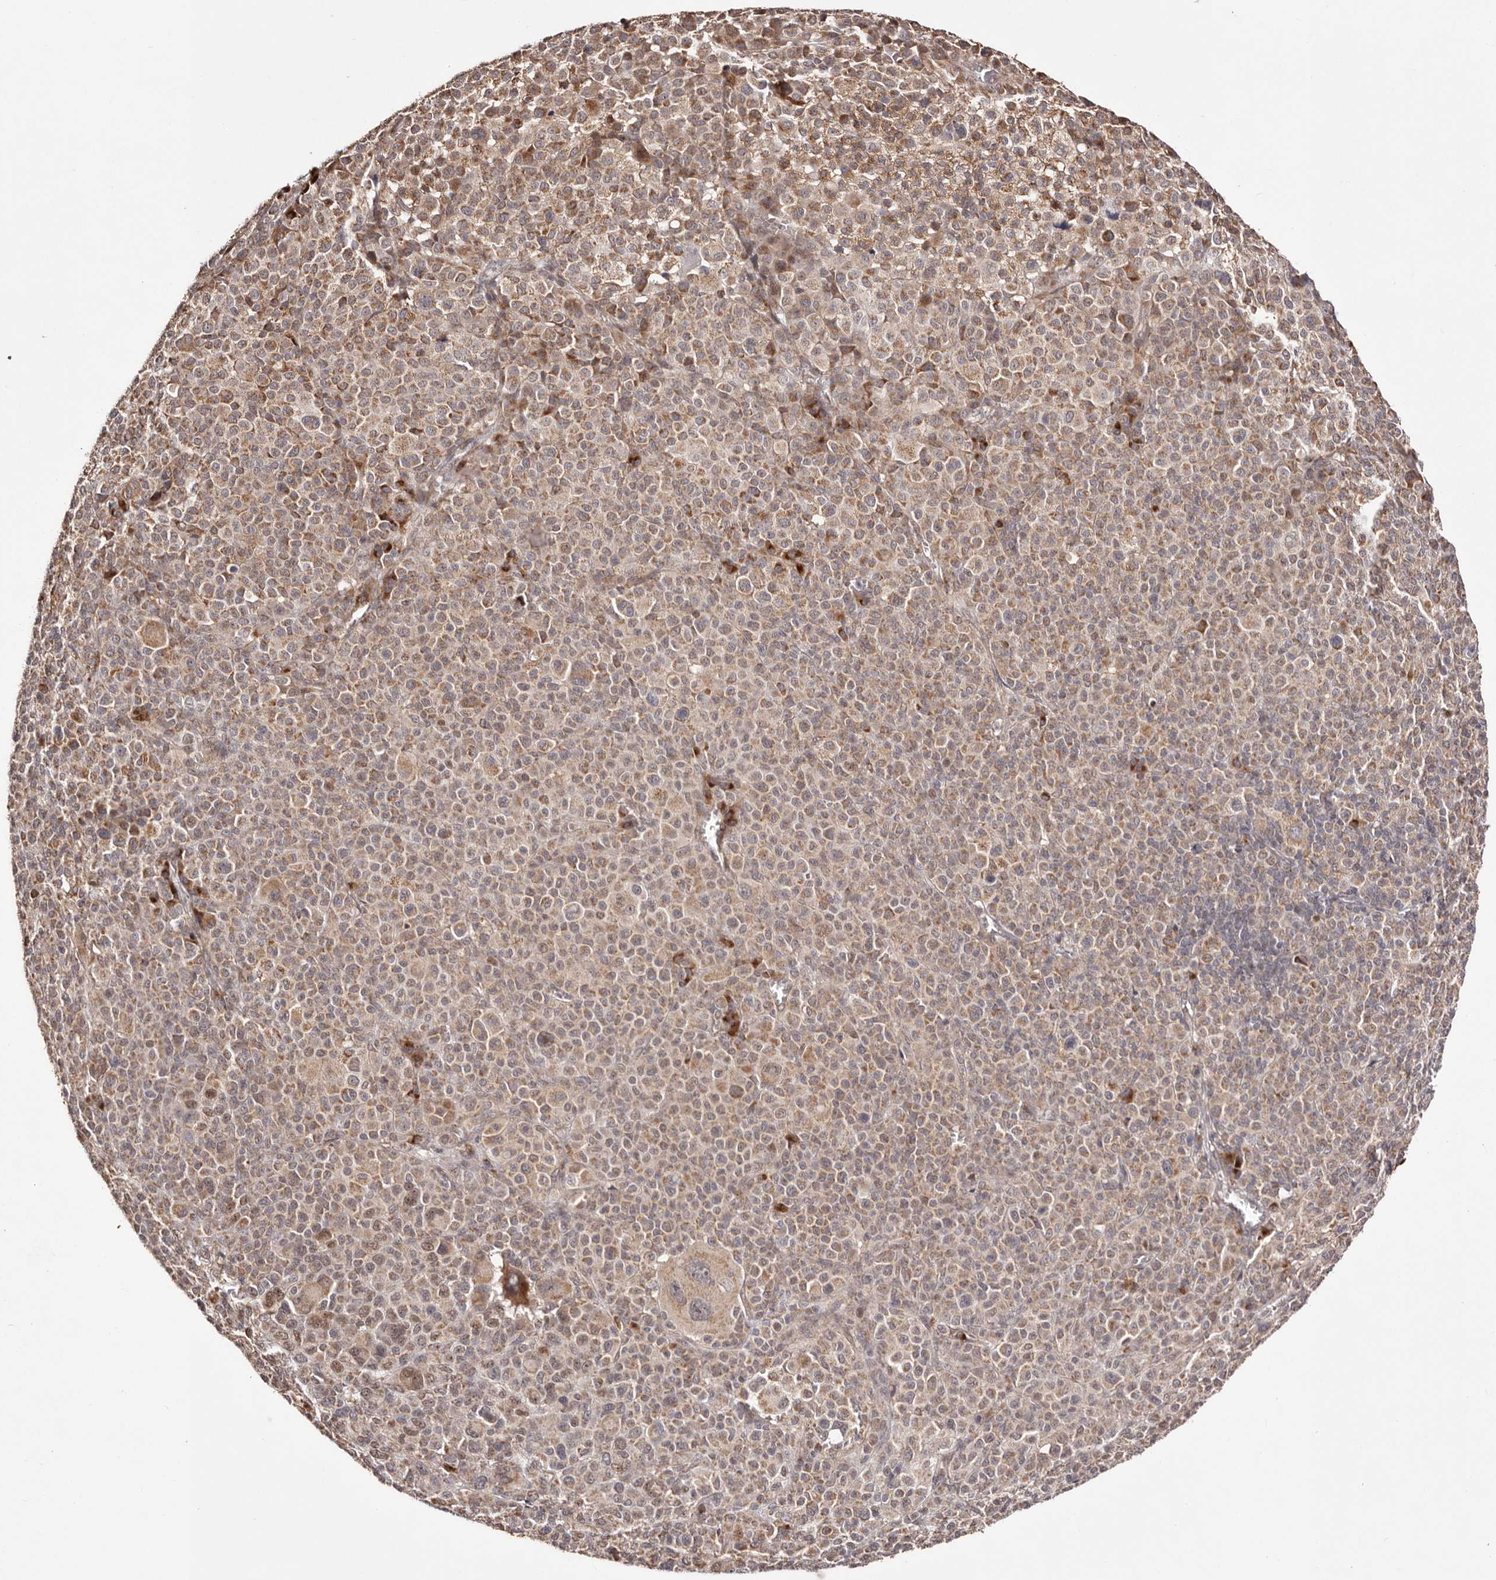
{"staining": {"intensity": "weak", "quantity": ">75%", "location": "cytoplasmic/membranous"}, "tissue": "melanoma", "cell_type": "Tumor cells", "image_type": "cancer", "snomed": [{"axis": "morphology", "description": "Malignant melanoma, Metastatic site"}, {"axis": "topography", "description": "Skin"}], "caption": "An immunohistochemistry histopathology image of neoplastic tissue is shown. Protein staining in brown highlights weak cytoplasmic/membranous positivity in melanoma within tumor cells. (Brightfield microscopy of DAB IHC at high magnification).", "gene": "EGR3", "patient": {"sex": "female", "age": 74}}